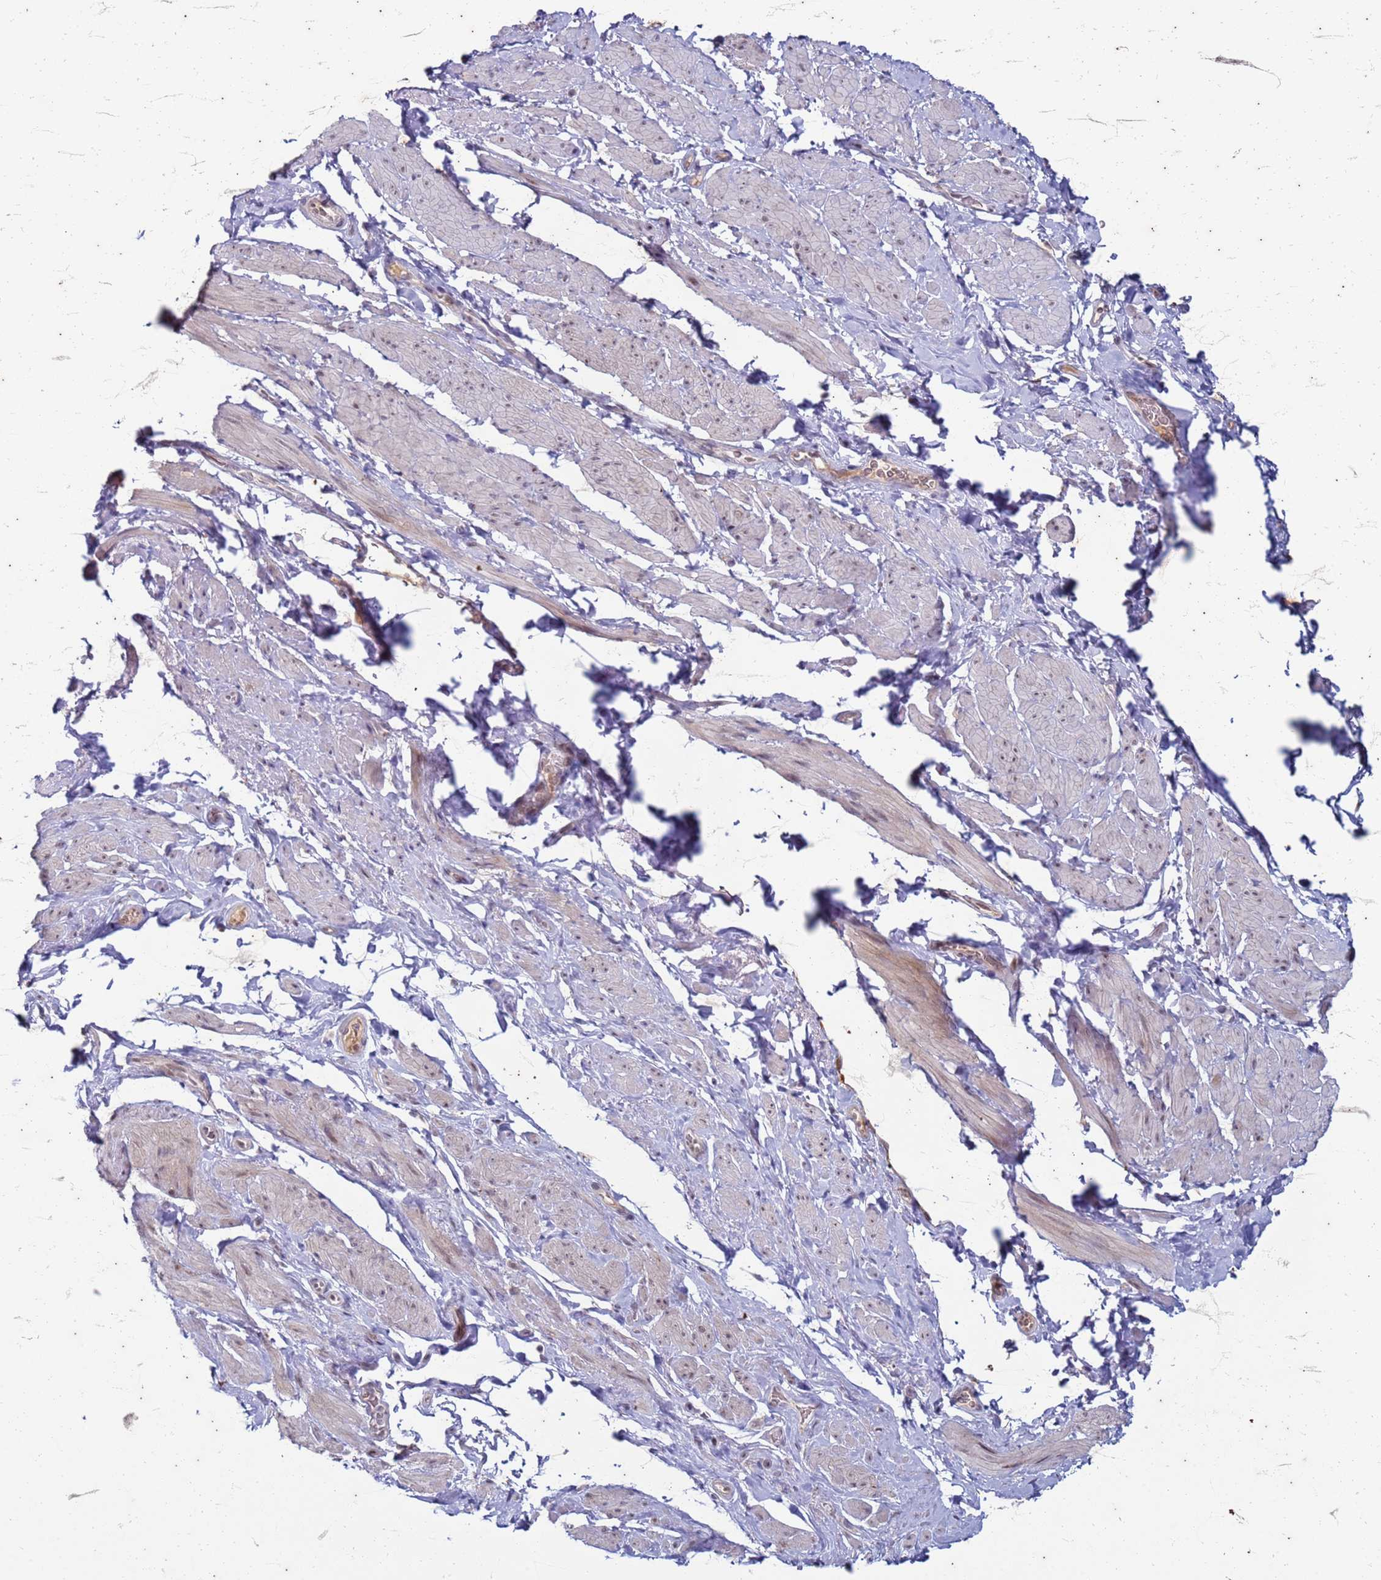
{"staining": {"intensity": "moderate", "quantity": "25%-75%", "location": "nuclear"}, "tissue": "smooth muscle", "cell_type": "Smooth muscle cells", "image_type": "normal", "snomed": [{"axis": "morphology", "description": "Normal tissue, NOS"}, {"axis": "topography", "description": "Smooth muscle"}, {"axis": "topography", "description": "Peripheral nerve tissue"}], "caption": "A medium amount of moderate nuclear staining is seen in about 25%-75% of smooth muscle cells in normal smooth muscle. (DAB IHC, brown staining for protein, blue staining for nuclei).", "gene": "TRMT6", "patient": {"sex": "male", "age": 69}}